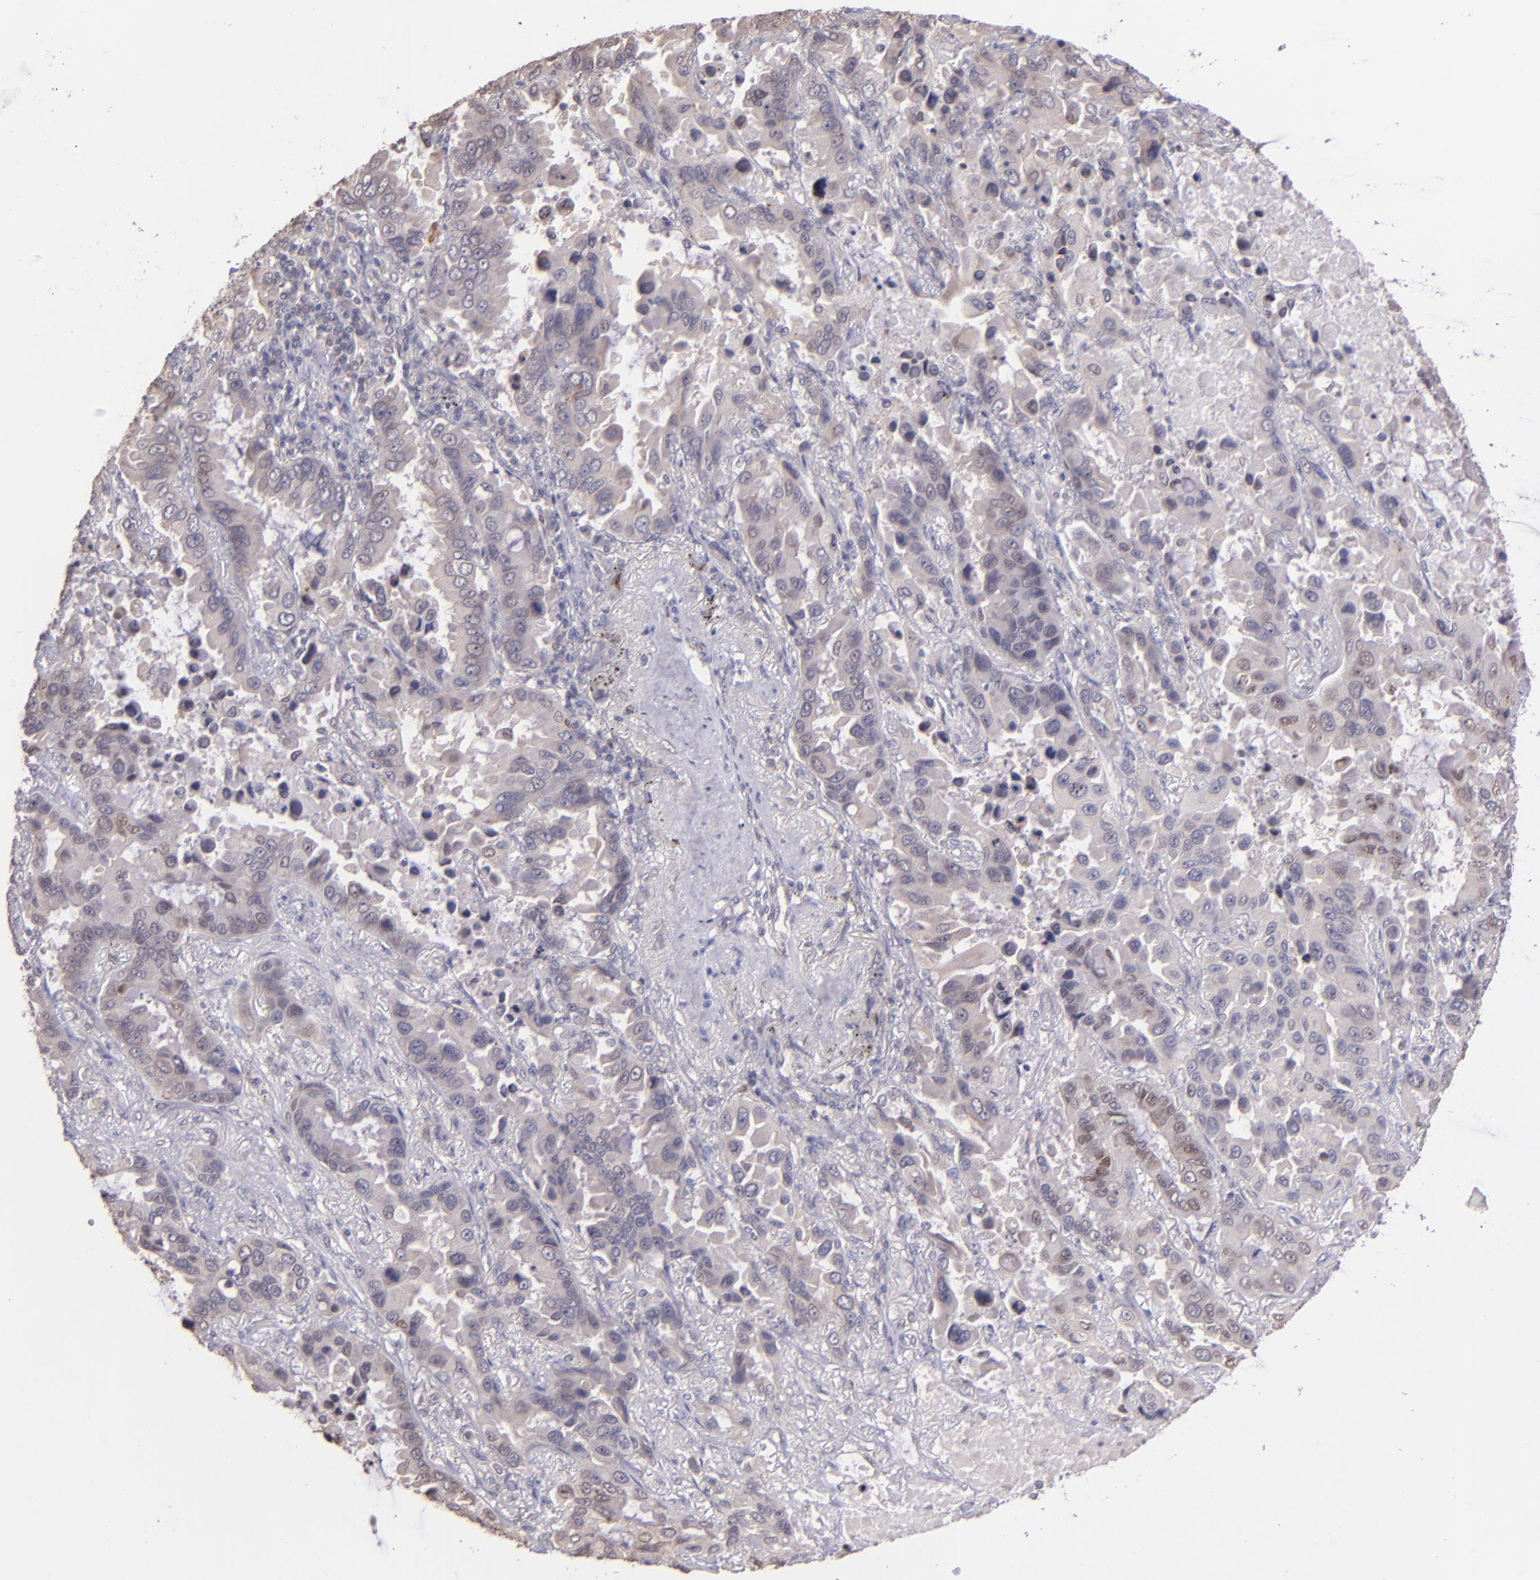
{"staining": {"intensity": "weak", "quantity": "25%-75%", "location": "cytoplasmic/membranous"}, "tissue": "lung cancer", "cell_type": "Tumor cells", "image_type": "cancer", "snomed": [{"axis": "morphology", "description": "Adenocarcinoma, NOS"}, {"axis": "topography", "description": "Lung"}], "caption": "Tumor cells demonstrate weak cytoplasmic/membranous expression in about 25%-75% of cells in lung cancer (adenocarcinoma).", "gene": "NUP62CL", "patient": {"sex": "male", "age": 64}}